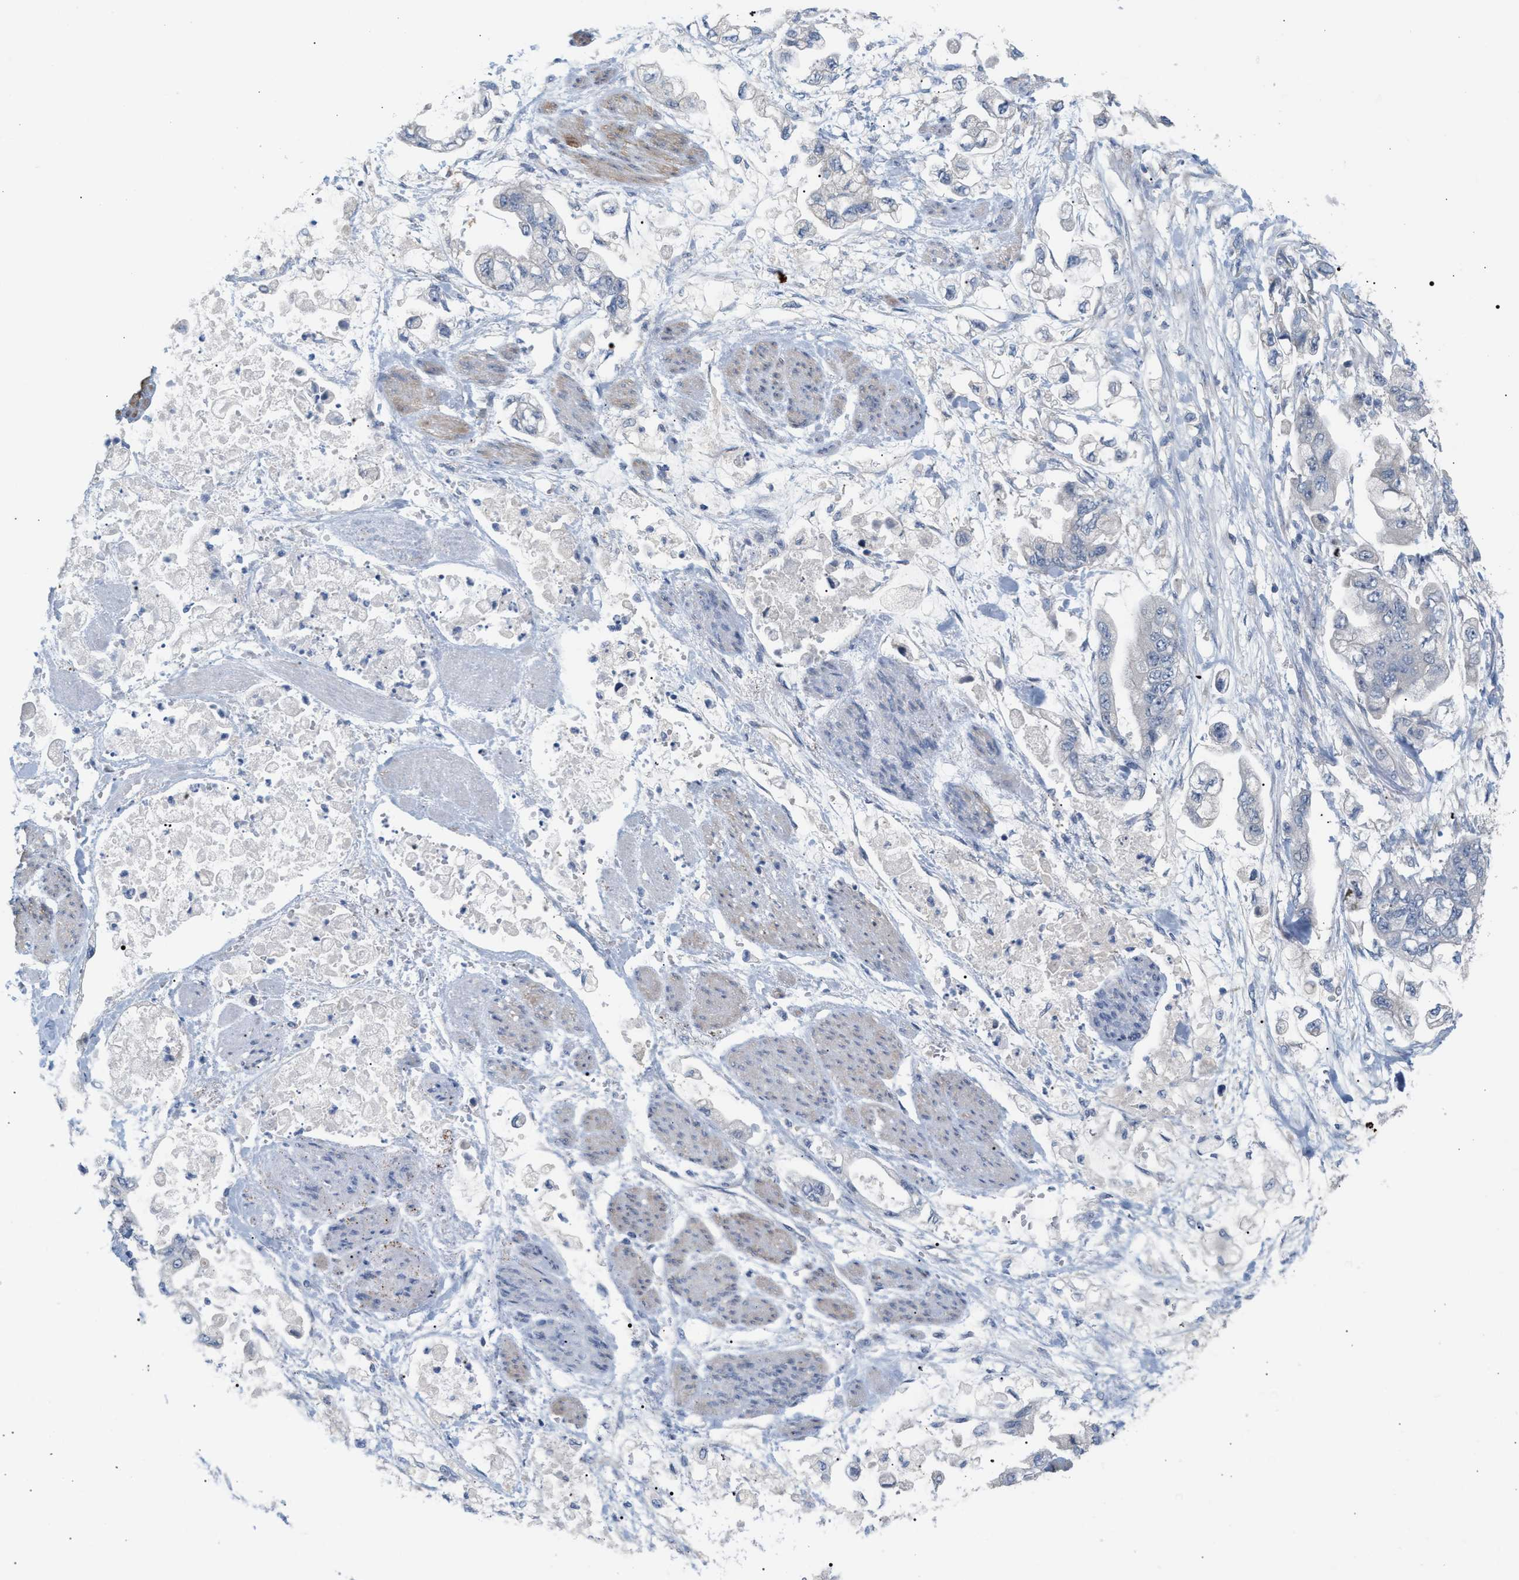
{"staining": {"intensity": "negative", "quantity": "none", "location": "none"}, "tissue": "stomach cancer", "cell_type": "Tumor cells", "image_type": "cancer", "snomed": [{"axis": "morphology", "description": "Normal tissue, NOS"}, {"axis": "morphology", "description": "Adenocarcinoma, NOS"}, {"axis": "topography", "description": "Stomach"}], "caption": "Stomach adenocarcinoma was stained to show a protein in brown. There is no significant positivity in tumor cells. Nuclei are stained in blue.", "gene": "LRCH1", "patient": {"sex": "male", "age": 62}}